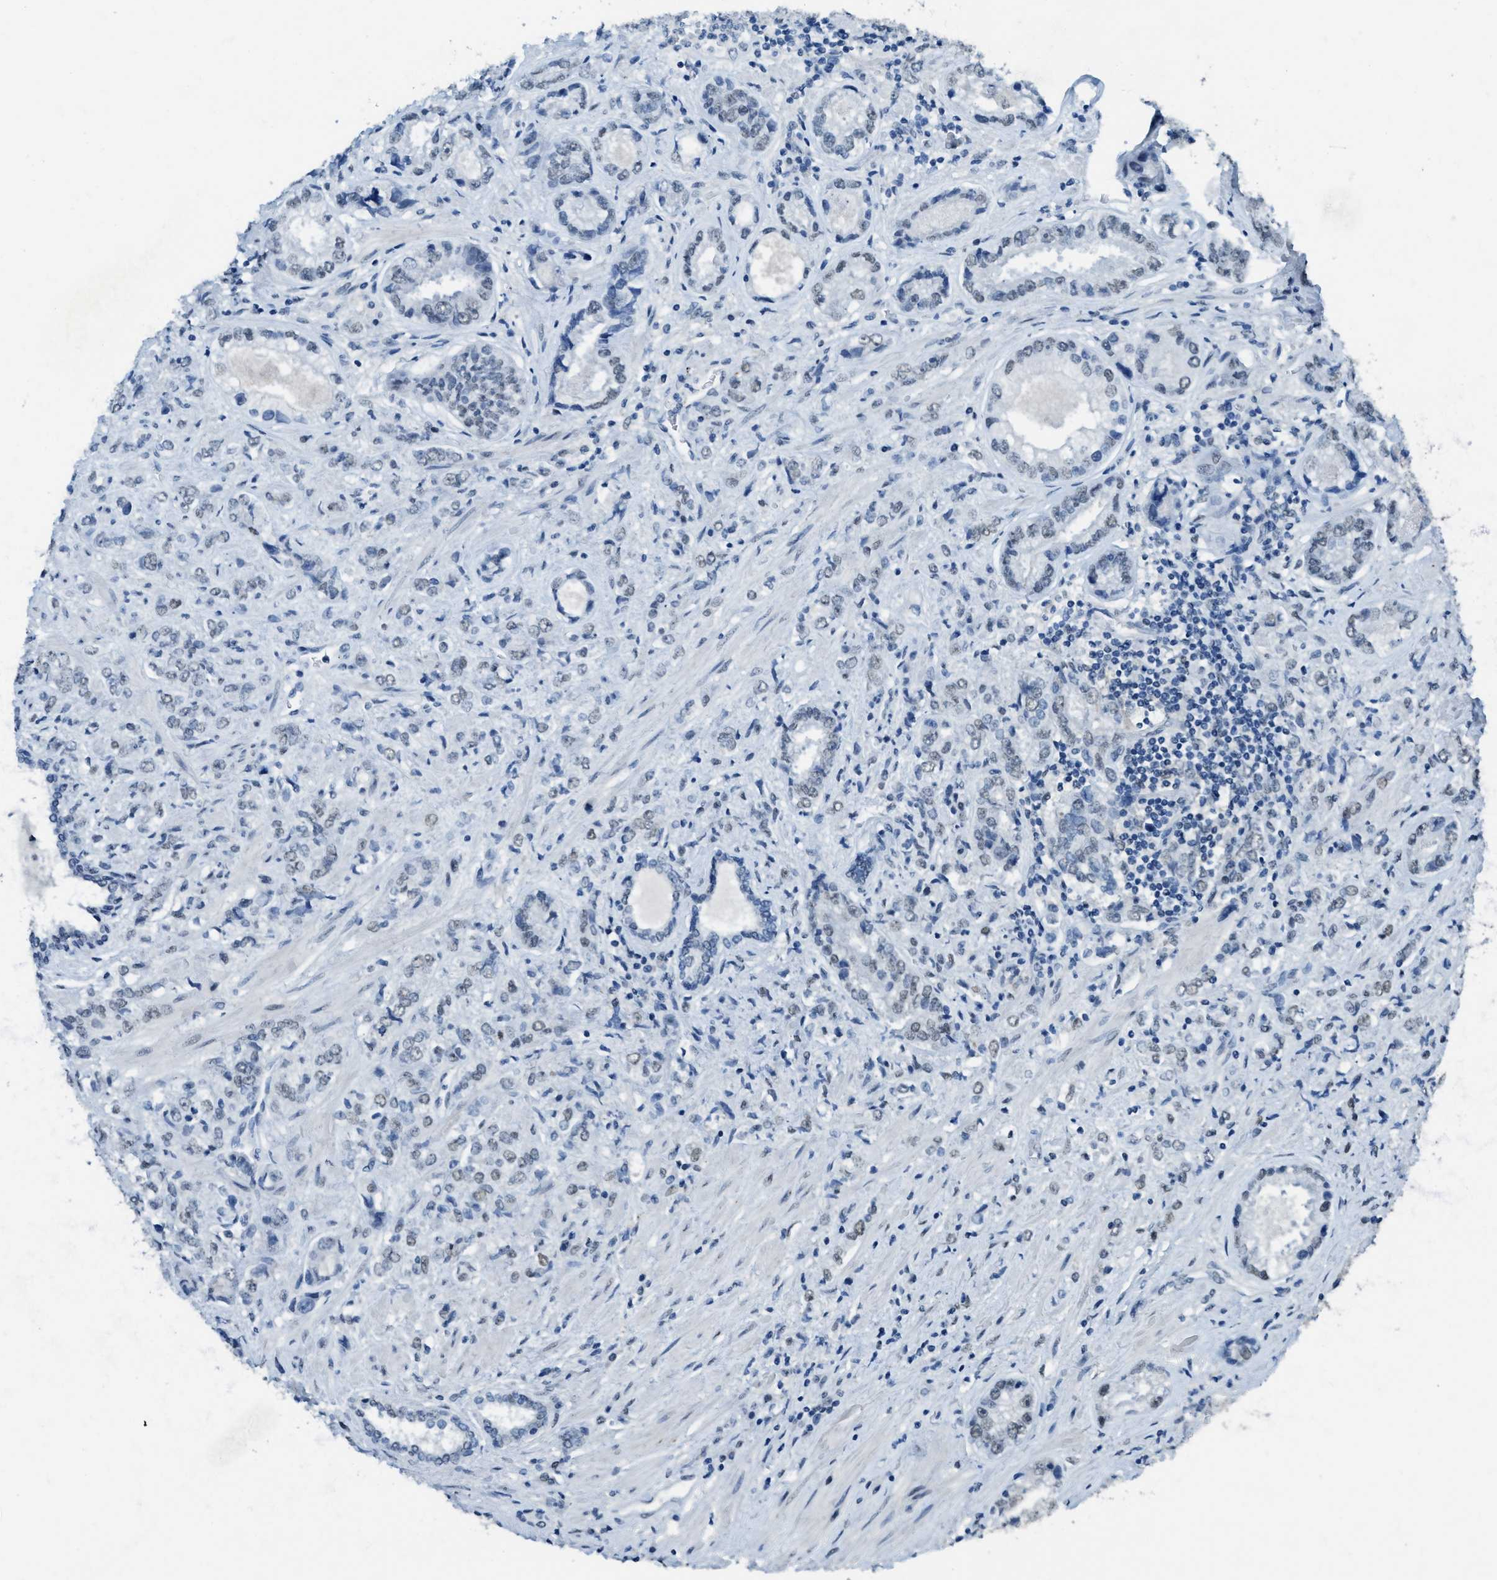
{"staining": {"intensity": "weak", "quantity": "<25%", "location": "nuclear"}, "tissue": "prostate cancer", "cell_type": "Tumor cells", "image_type": "cancer", "snomed": [{"axis": "morphology", "description": "Adenocarcinoma, High grade"}, {"axis": "topography", "description": "Prostate"}], "caption": "A photomicrograph of human prostate cancer (adenocarcinoma (high-grade)) is negative for staining in tumor cells.", "gene": "TTC13", "patient": {"sex": "male", "age": 61}}